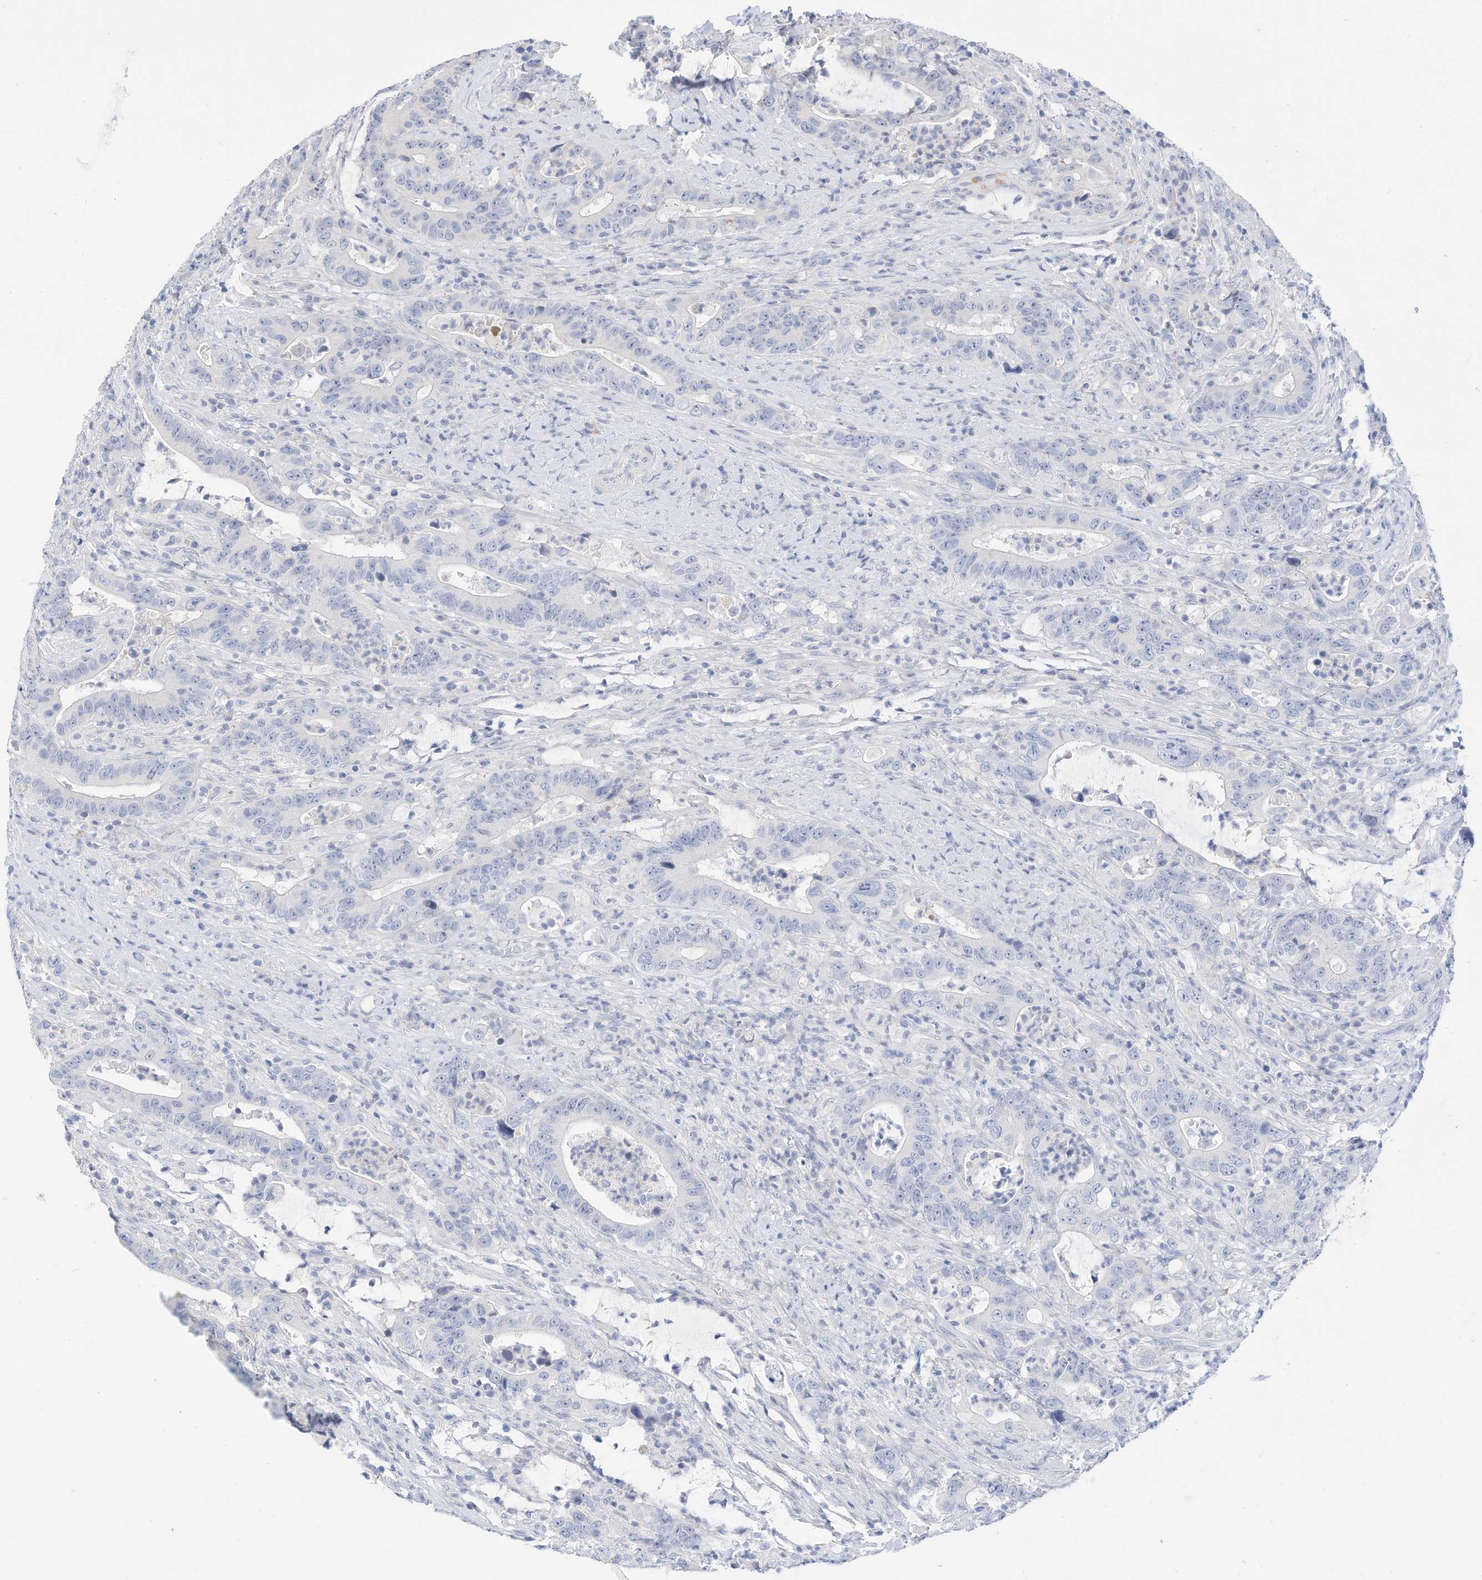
{"staining": {"intensity": "negative", "quantity": "none", "location": "none"}, "tissue": "colorectal cancer", "cell_type": "Tumor cells", "image_type": "cancer", "snomed": [{"axis": "morphology", "description": "Adenocarcinoma, NOS"}, {"axis": "topography", "description": "Colon"}], "caption": "High power microscopy micrograph of an IHC image of colorectal cancer (adenocarcinoma), revealing no significant staining in tumor cells.", "gene": "SPOCD1", "patient": {"sex": "female", "age": 75}}